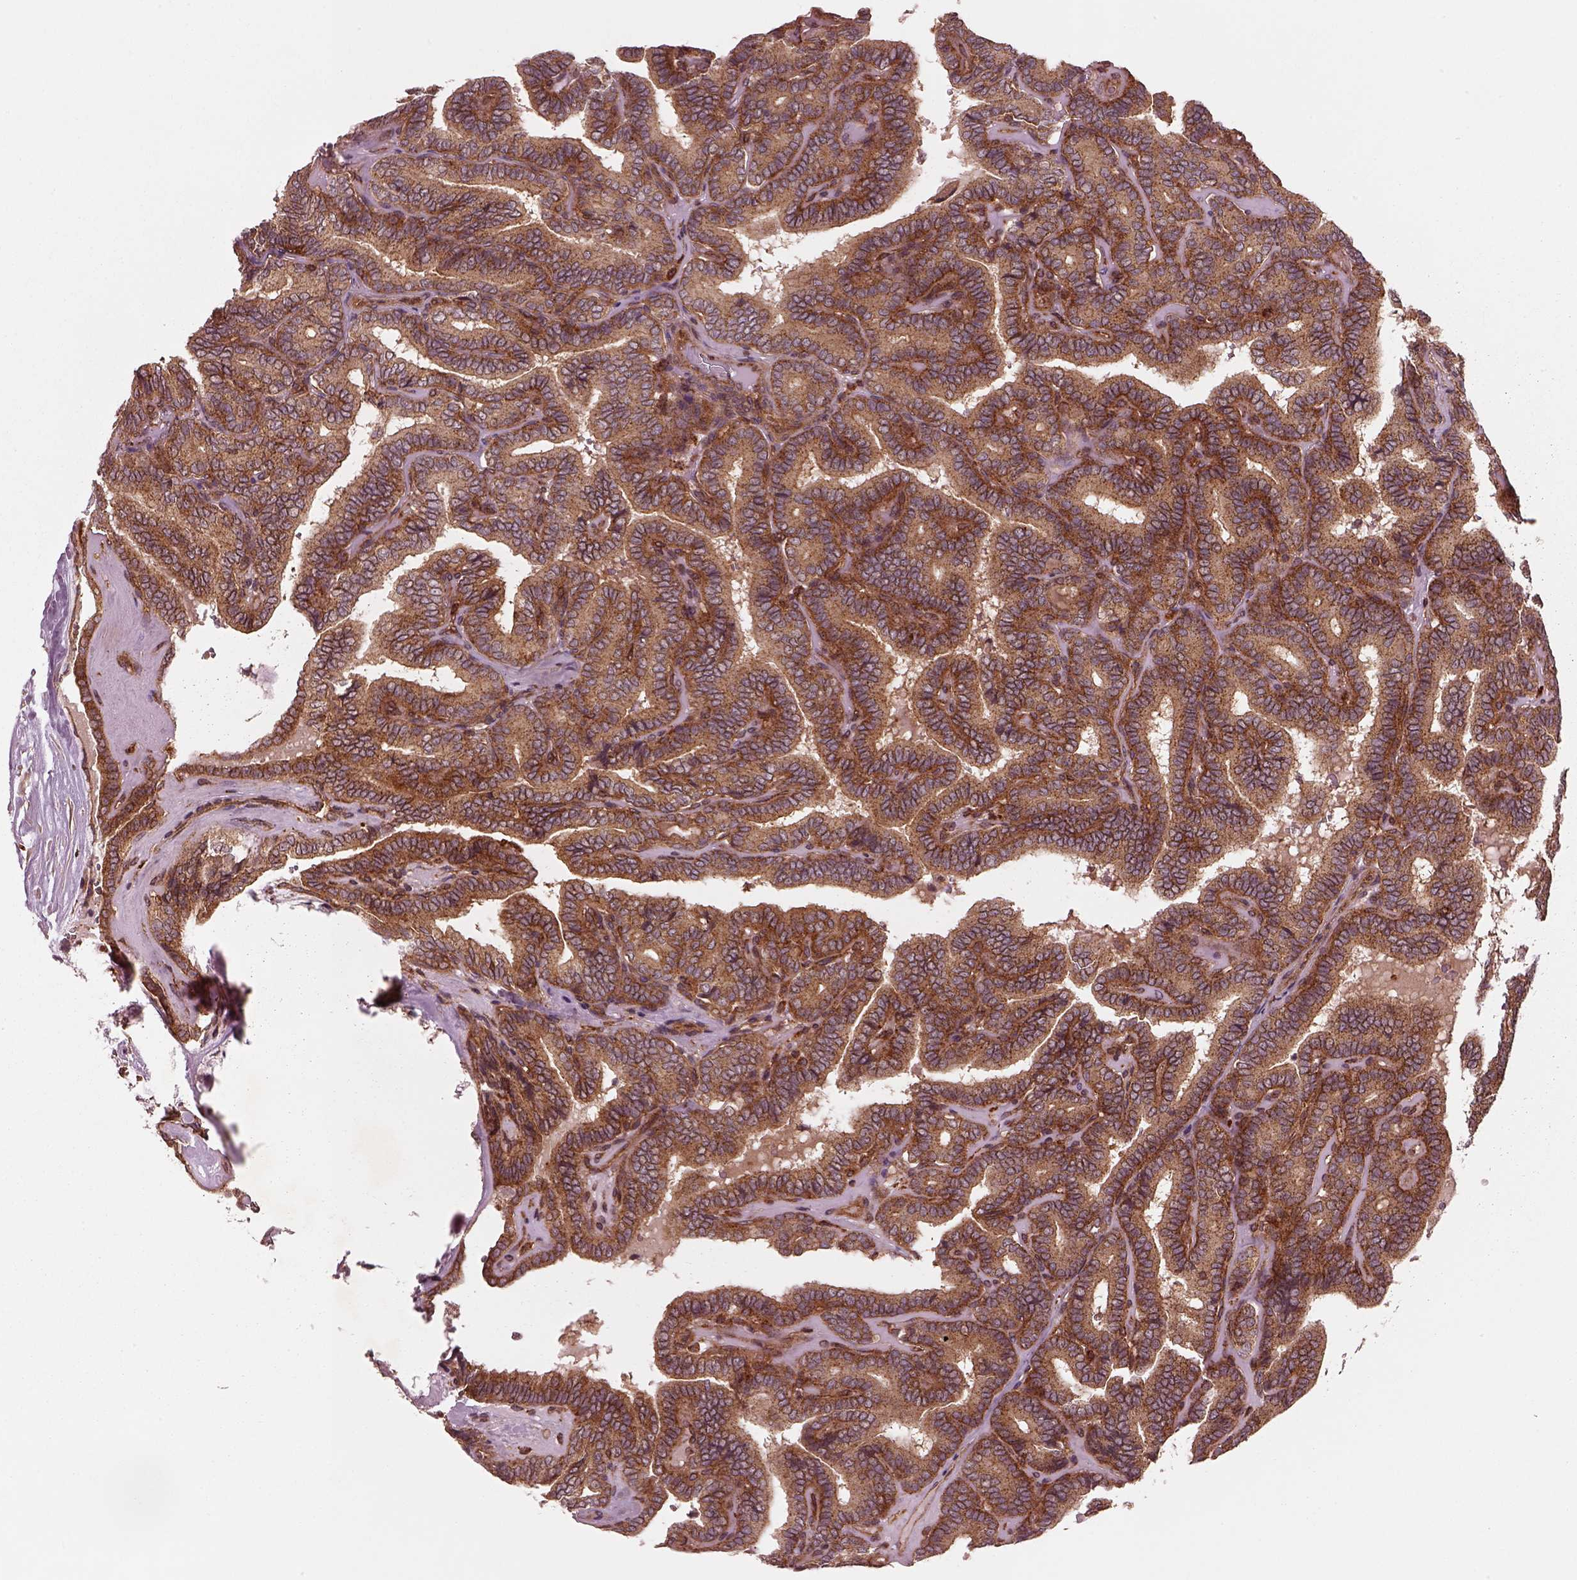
{"staining": {"intensity": "strong", "quantity": "25%-75%", "location": "cytoplasmic/membranous"}, "tissue": "thyroid cancer", "cell_type": "Tumor cells", "image_type": "cancer", "snomed": [{"axis": "morphology", "description": "Papillary adenocarcinoma, NOS"}, {"axis": "topography", "description": "Thyroid gland"}], "caption": "Strong cytoplasmic/membranous positivity is present in about 25%-75% of tumor cells in thyroid papillary adenocarcinoma.", "gene": "WASHC2A", "patient": {"sex": "female", "age": 21}}